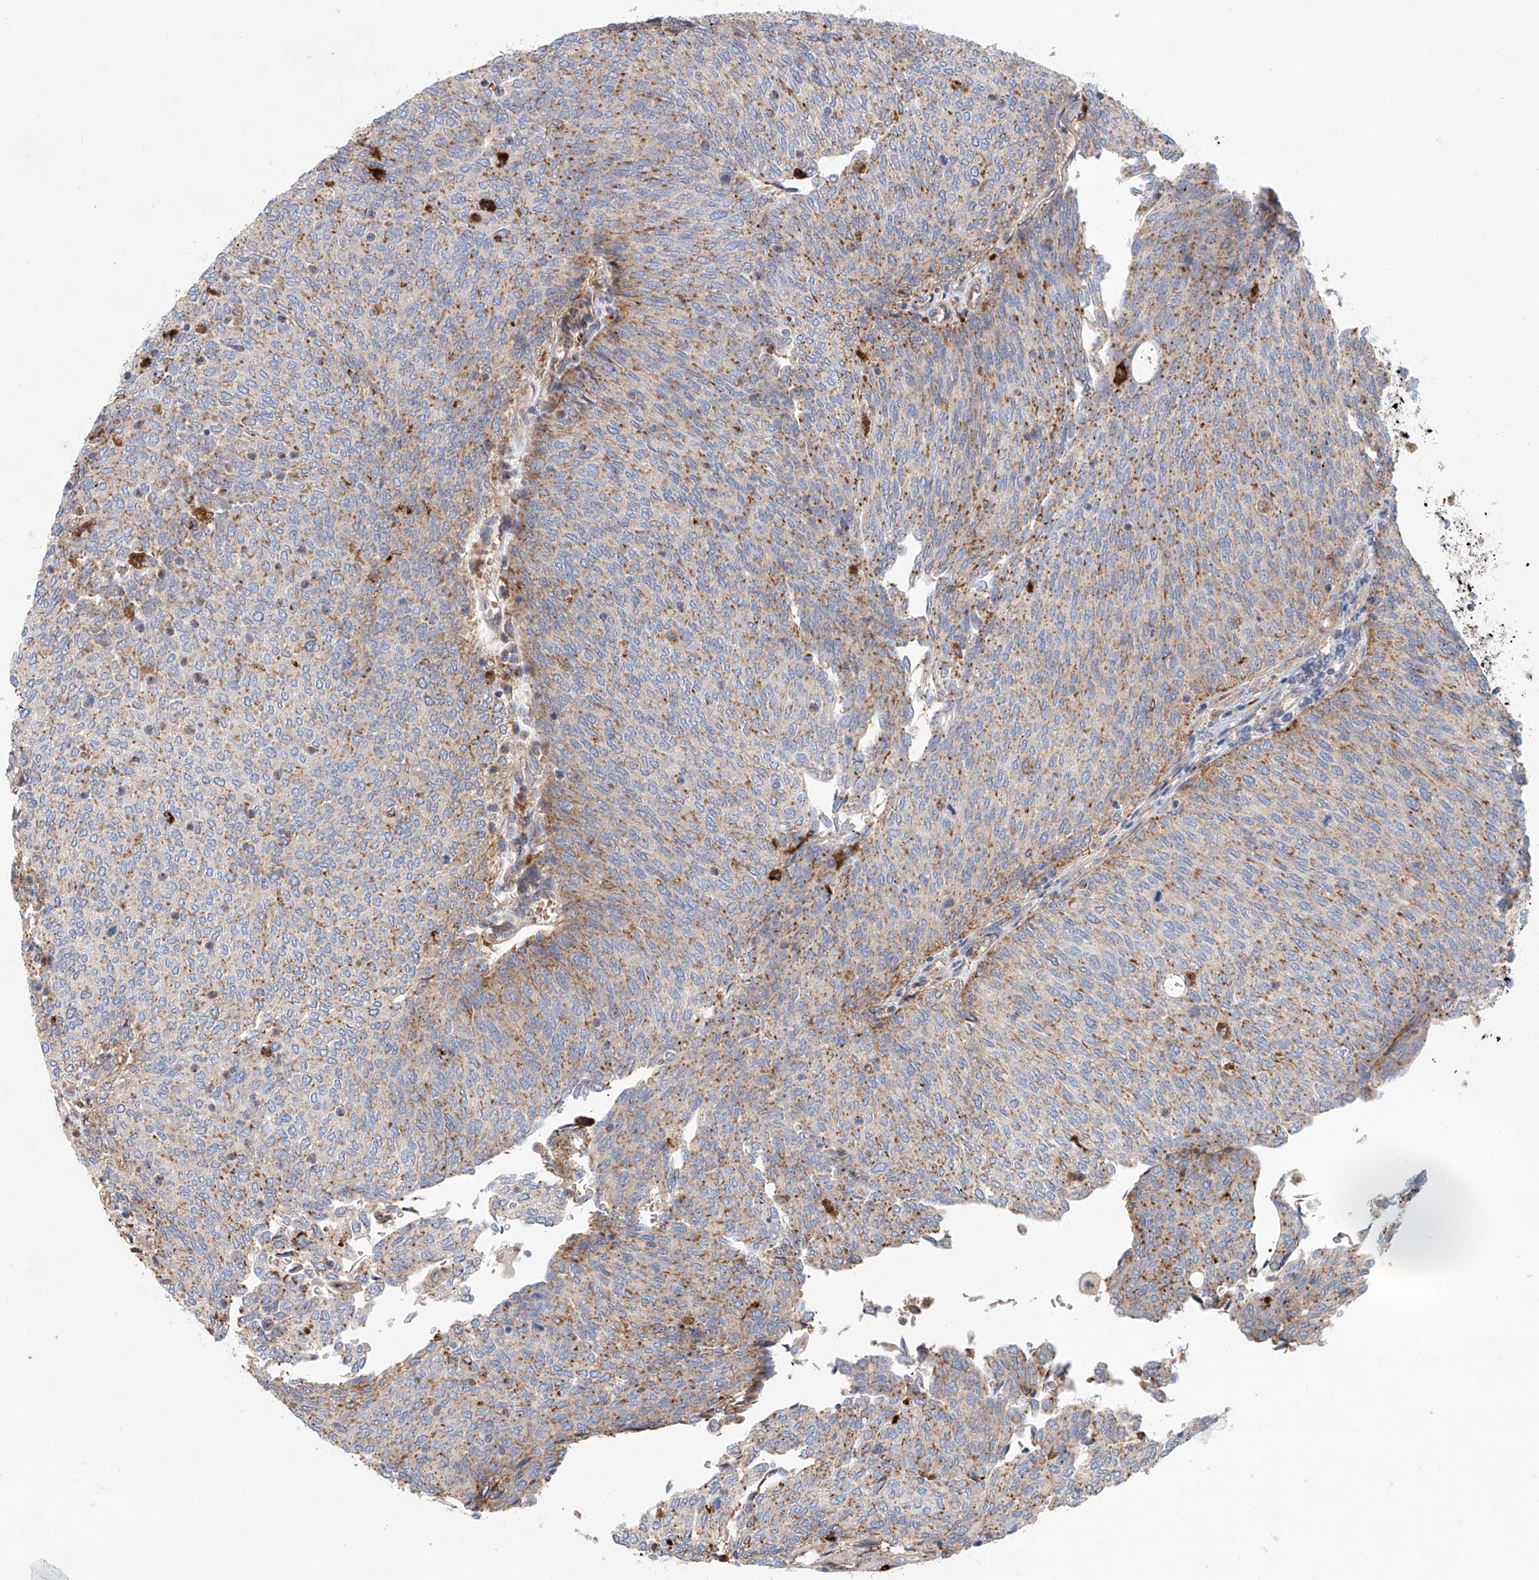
{"staining": {"intensity": "moderate", "quantity": "25%-75%", "location": "cytoplasmic/membranous"}, "tissue": "urothelial cancer", "cell_type": "Tumor cells", "image_type": "cancer", "snomed": [{"axis": "morphology", "description": "Urothelial carcinoma, Low grade"}, {"axis": "topography", "description": "Urinary bladder"}], "caption": "An IHC micrograph of neoplastic tissue is shown. Protein staining in brown highlights moderate cytoplasmic/membranous positivity in urothelial cancer within tumor cells. (Brightfield microscopy of DAB IHC at high magnification).", "gene": "HGSNAT", "patient": {"sex": "female", "age": 79}}